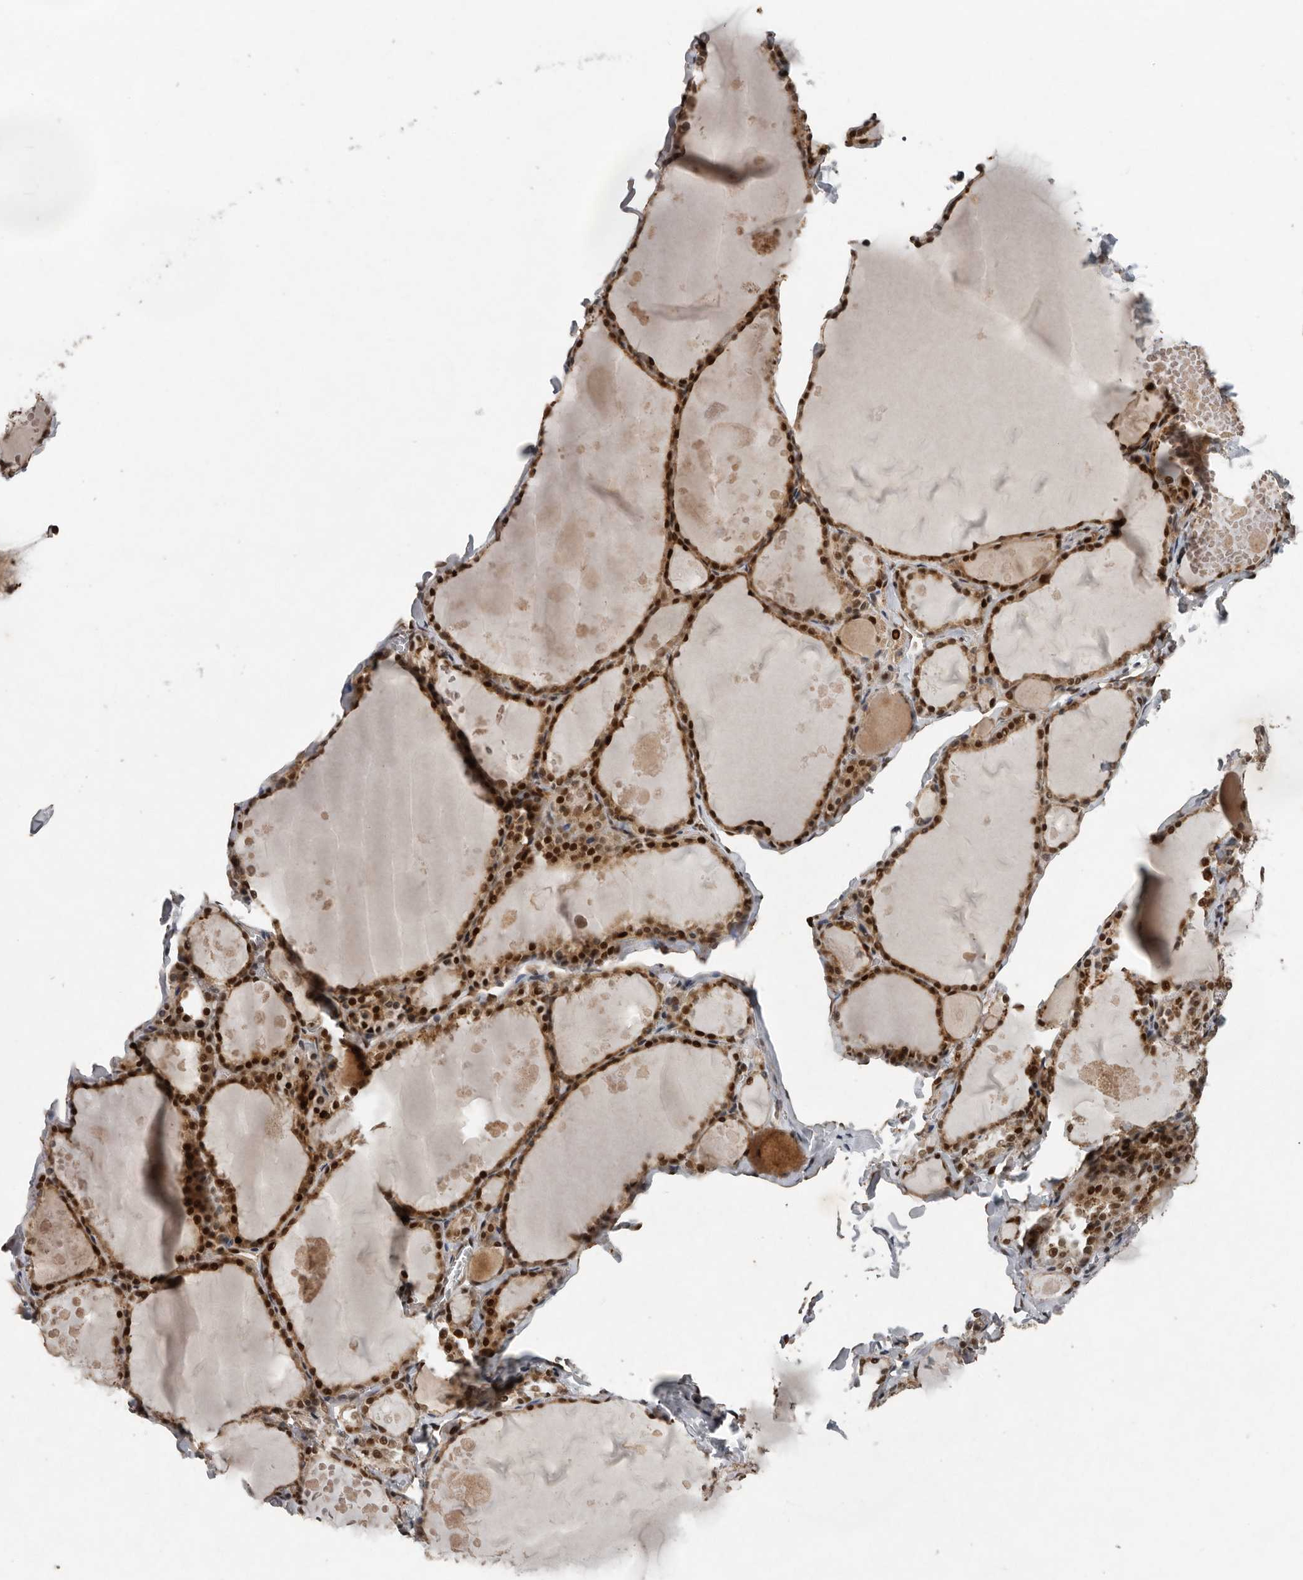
{"staining": {"intensity": "strong", "quantity": ">75%", "location": "cytoplasmic/membranous,nuclear"}, "tissue": "thyroid gland", "cell_type": "Glandular cells", "image_type": "normal", "snomed": [{"axis": "morphology", "description": "Normal tissue, NOS"}, {"axis": "topography", "description": "Thyroid gland"}], "caption": "Normal thyroid gland displays strong cytoplasmic/membranous,nuclear staining in approximately >75% of glandular cells (DAB (3,3'-diaminobenzidine) IHC, brown staining for protein, blue staining for nuclei)..", "gene": "CDC27", "patient": {"sex": "male", "age": 56}}